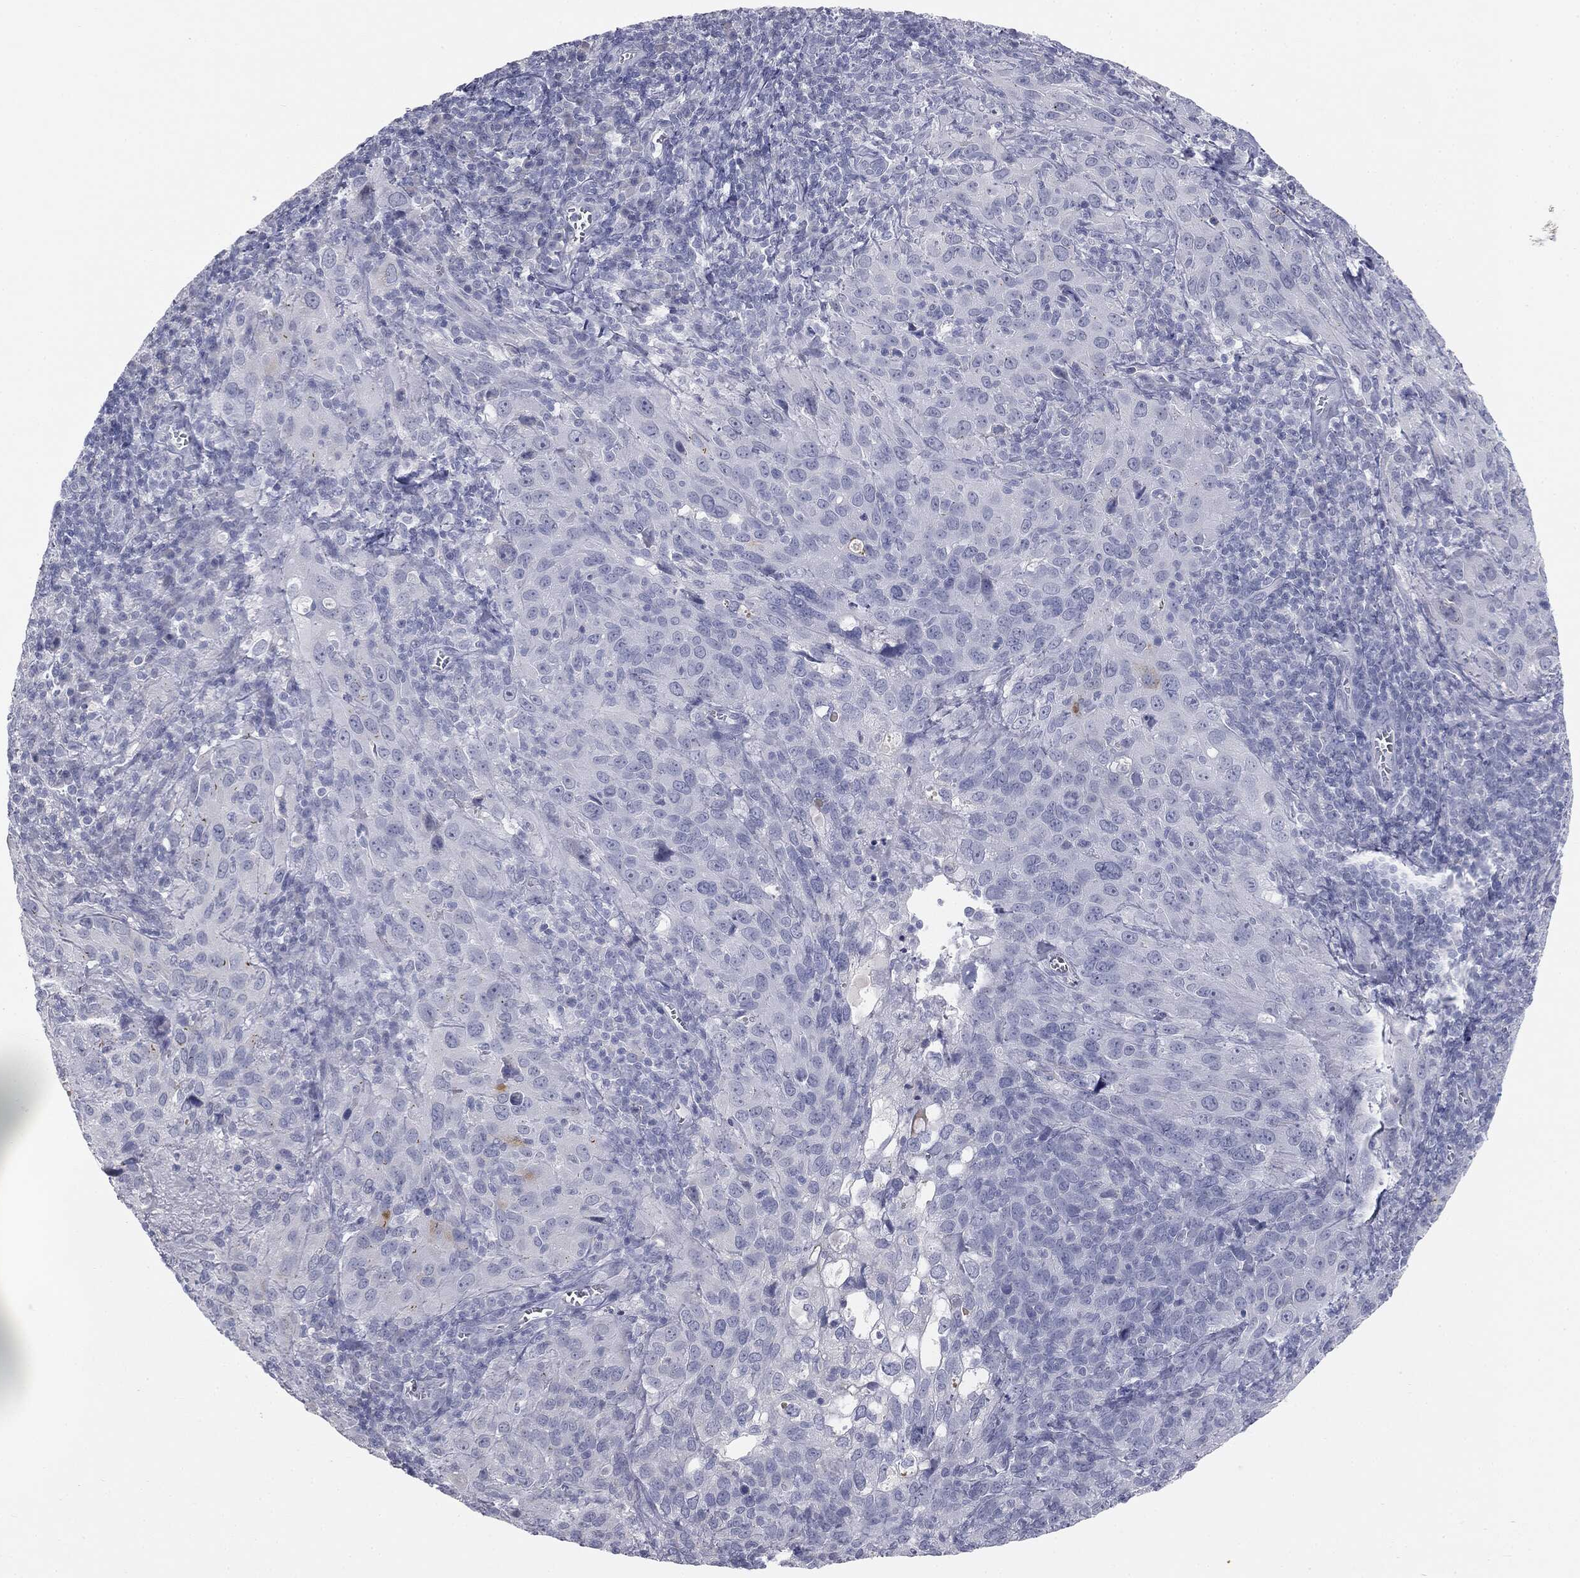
{"staining": {"intensity": "negative", "quantity": "none", "location": "none"}, "tissue": "cervical cancer", "cell_type": "Tumor cells", "image_type": "cancer", "snomed": [{"axis": "morphology", "description": "Squamous cell carcinoma, NOS"}, {"axis": "topography", "description": "Cervix"}], "caption": "A high-resolution photomicrograph shows immunohistochemistry (IHC) staining of cervical cancer, which reveals no significant staining in tumor cells.", "gene": "MUC5AC", "patient": {"sex": "female", "age": 51}}